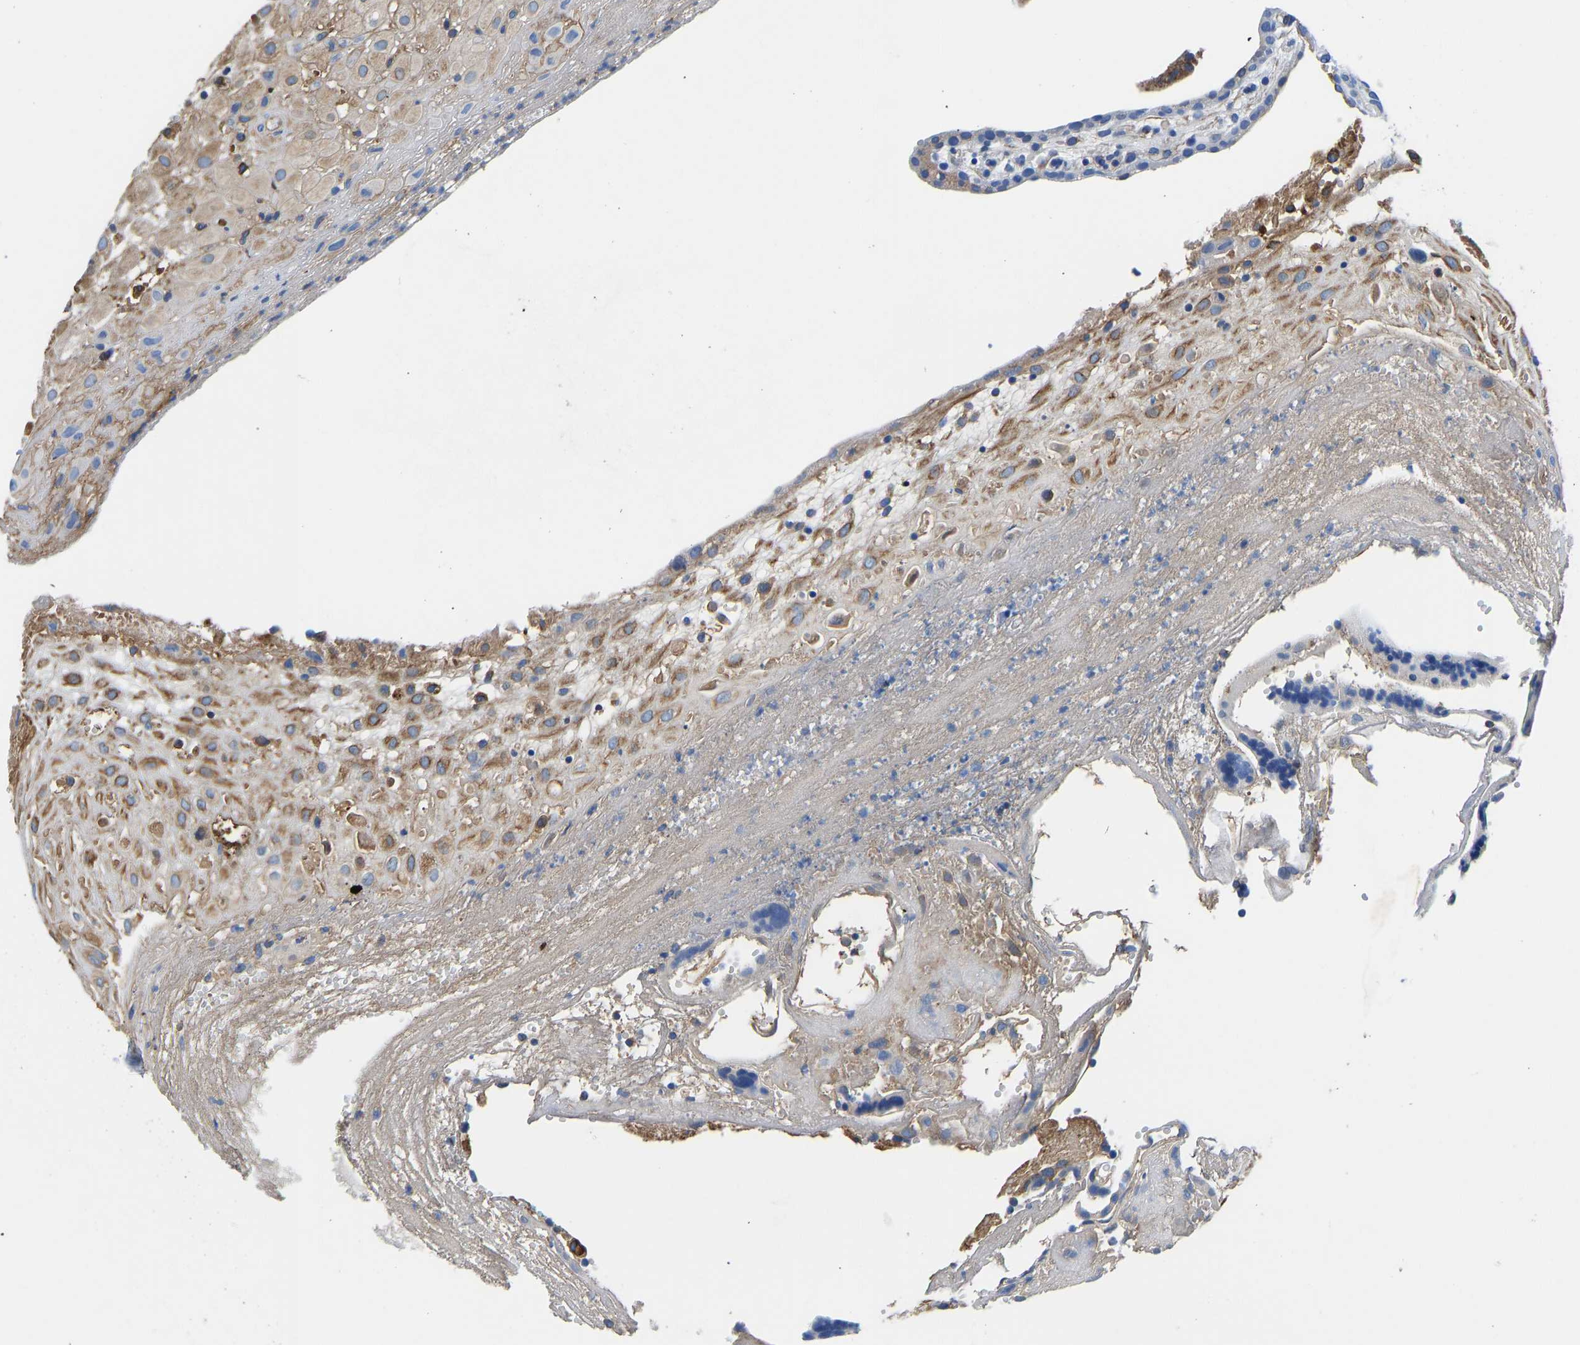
{"staining": {"intensity": "moderate", "quantity": "25%-75%", "location": "cytoplasmic/membranous"}, "tissue": "placenta", "cell_type": "Decidual cells", "image_type": "normal", "snomed": [{"axis": "morphology", "description": "Normal tissue, NOS"}, {"axis": "topography", "description": "Placenta"}], "caption": "Immunohistochemical staining of benign placenta exhibits moderate cytoplasmic/membranous protein staining in approximately 25%-75% of decidual cells.", "gene": "HSPG2", "patient": {"sex": "female", "age": 18}}